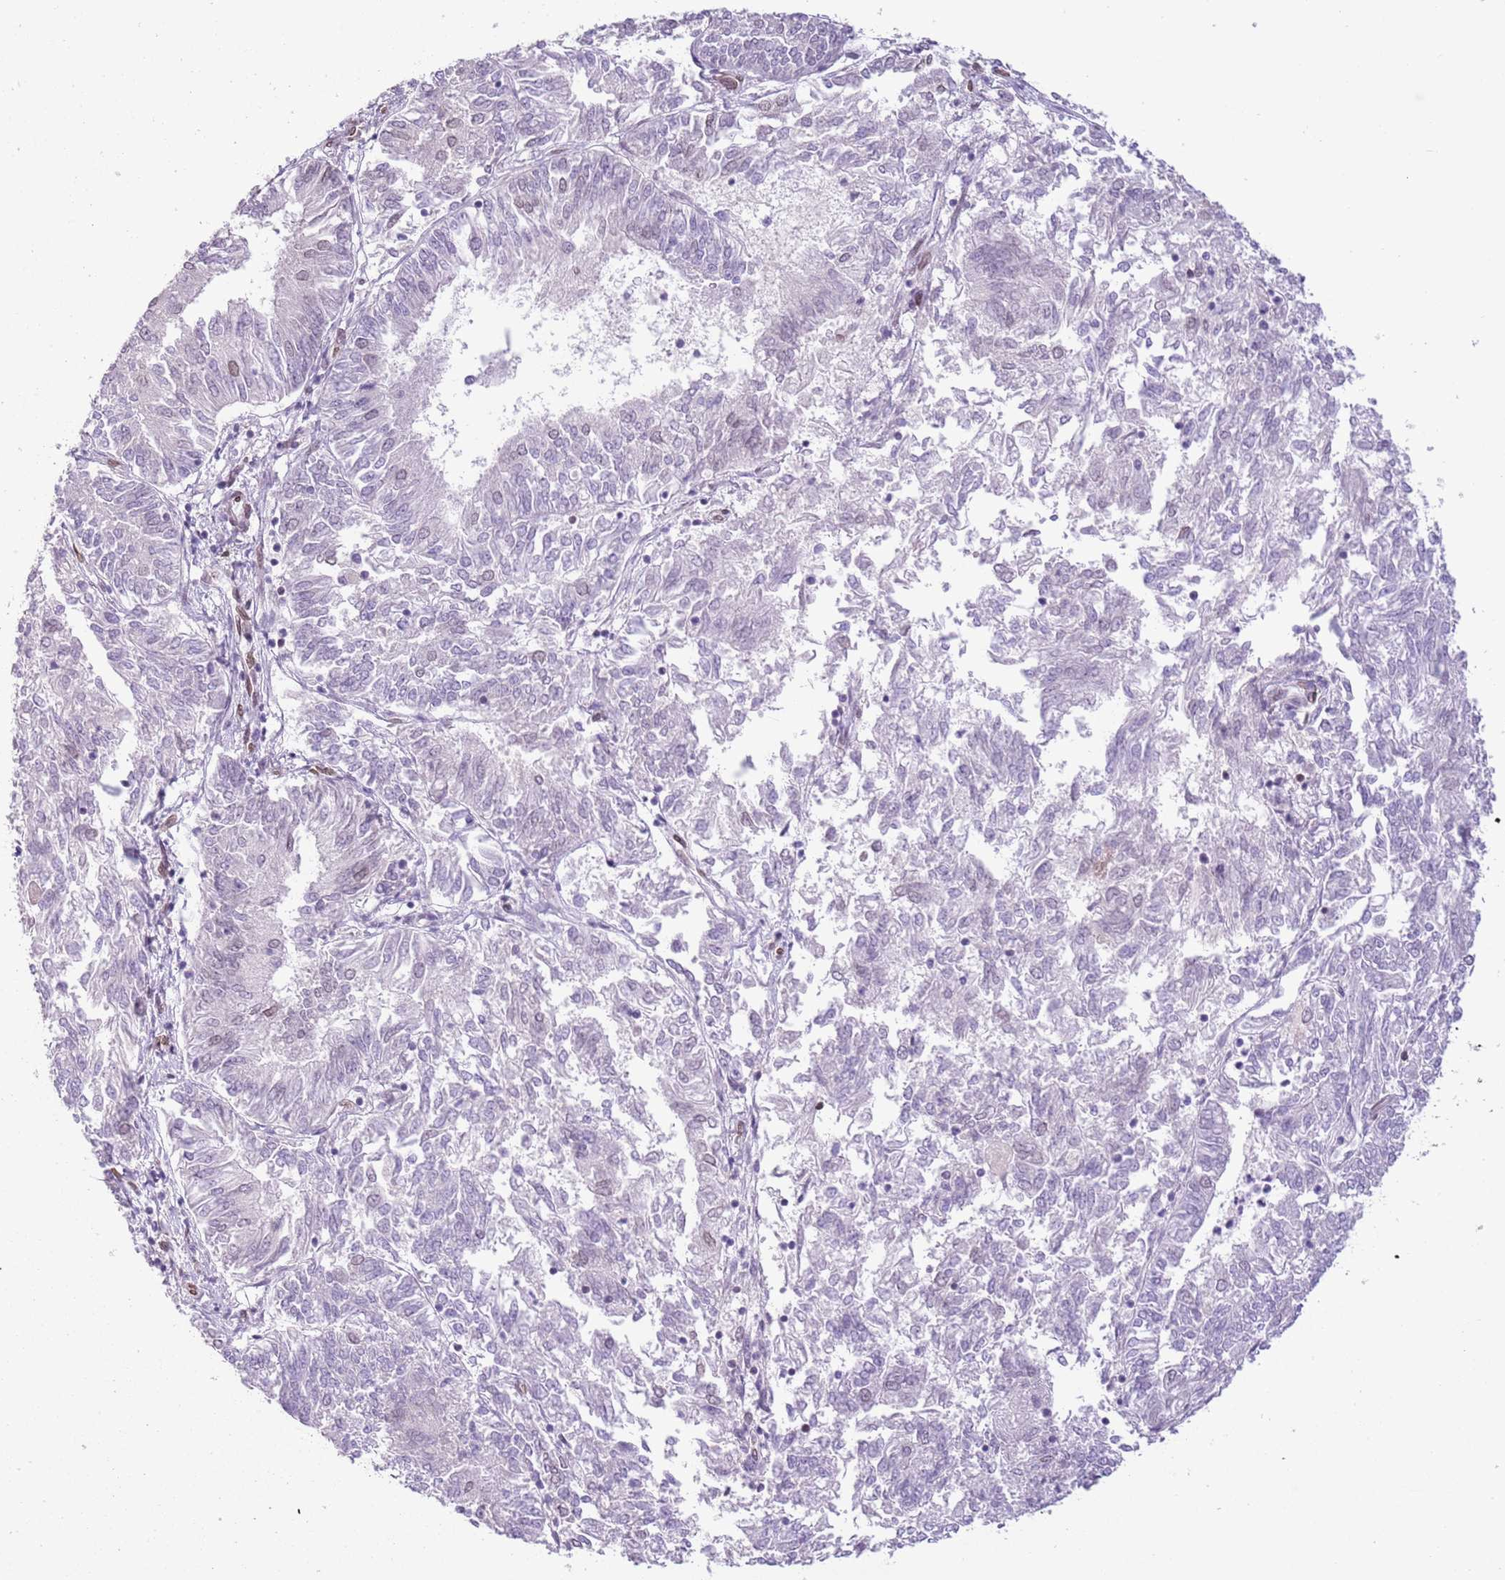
{"staining": {"intensity": "negative", "quantity": "none", "location": "none"}, "tissue": "endometrial cancer", "cell_type": "Tumor cells", "image_type": "cancer", "snomed": [{"axis": "morphology", "description": "Adenocarcinoma, NOS"}, {"axis": "topography", "description": "Endometrium"}], "caption": "Immunohistochemical staining of human endometrial cancer (adenocarcinoma) shows no significant positivity in tumor cells.", "gene": "ZGLP1", "patient": {"sex": "female", "age": 58}}